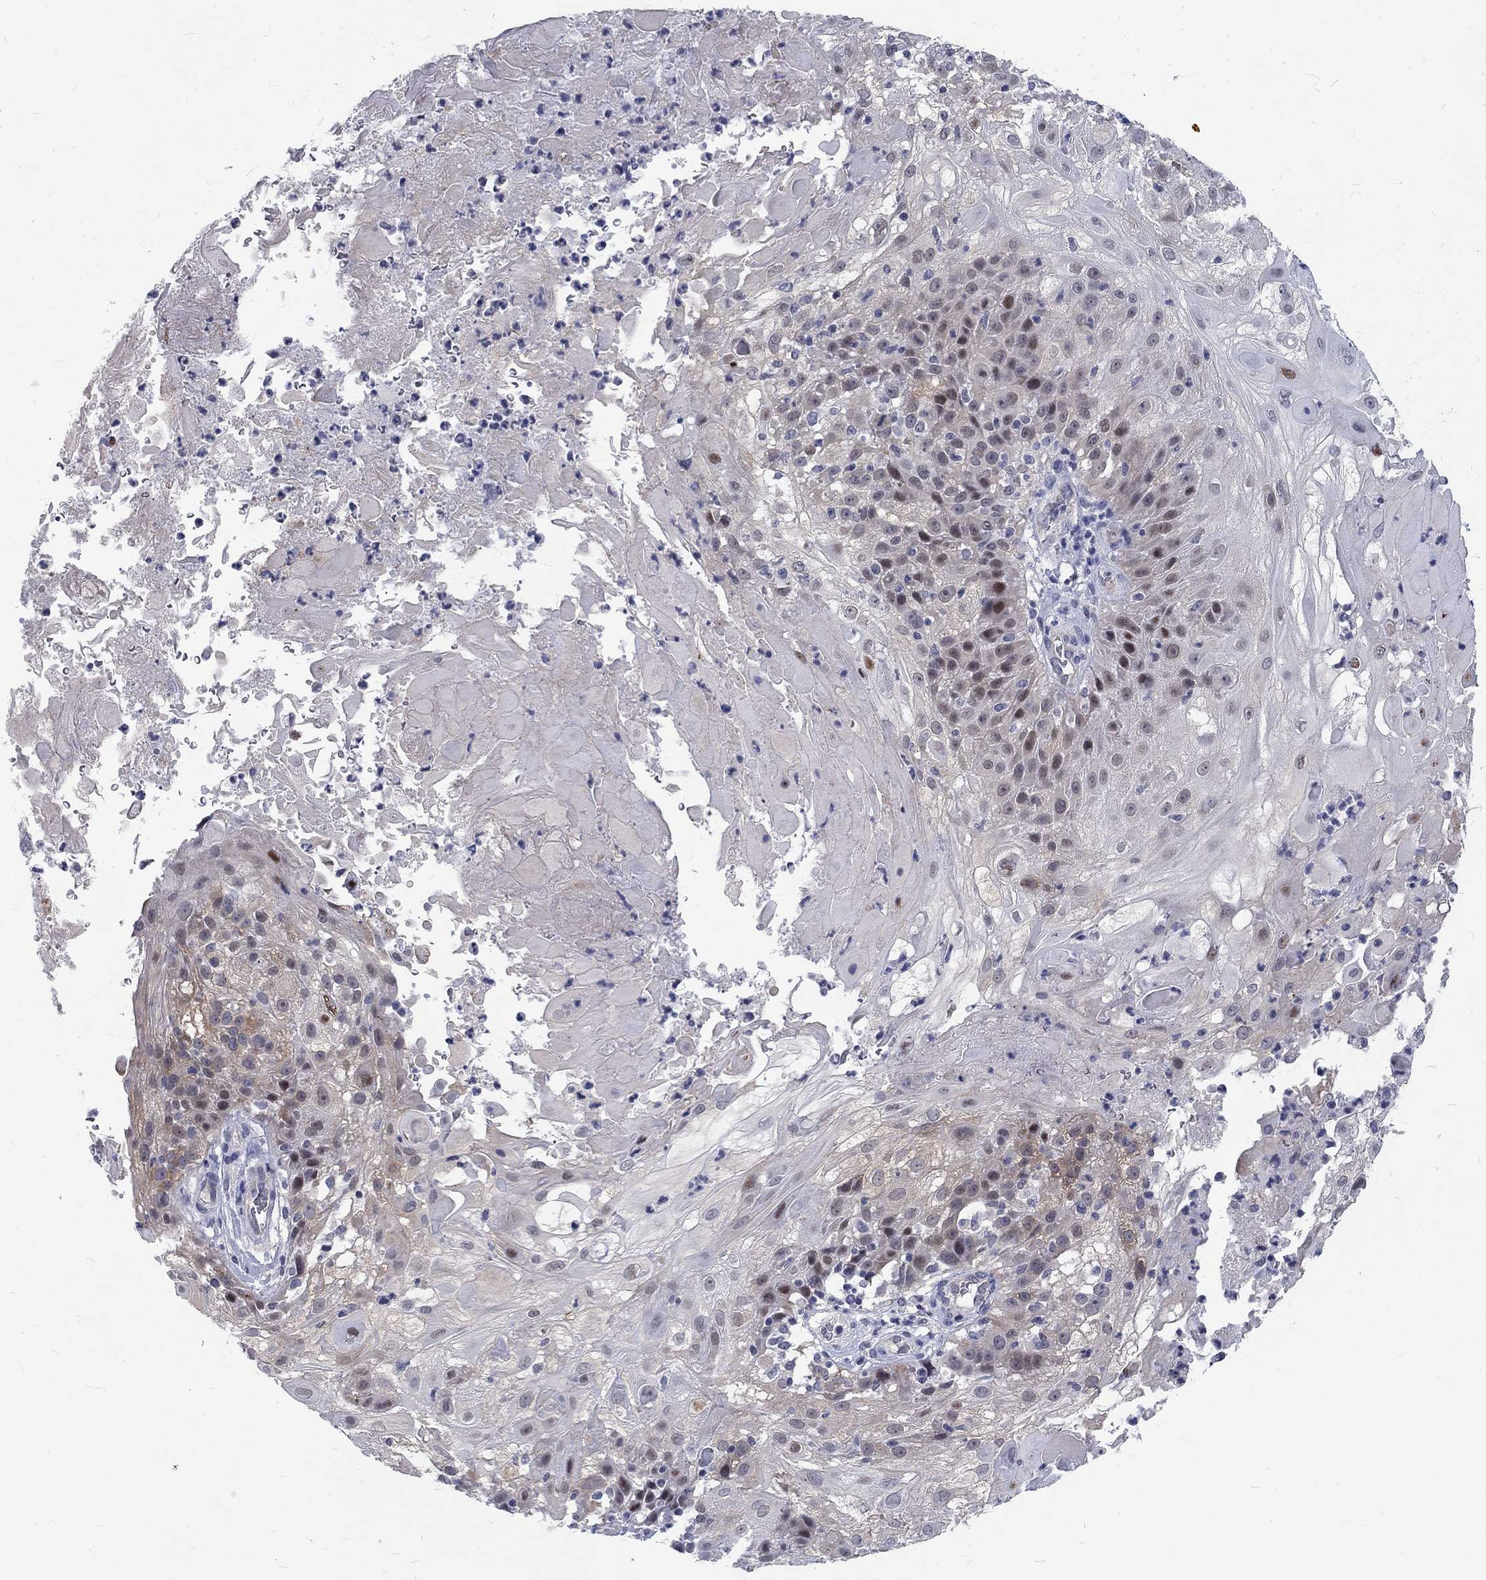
{"staining": {"intensity": "moderate", "quantity": "<25%", "location": "cytoplasmic/membranous,nuclear"}, "tissue": "skin cancer", "cell_type": "Tumor cells", "image_type": "cancer", "snomed": [{"axis": "morphology", "description": "Normal tissue, NOS"}, {"axis": "morphology", "description": "Squamous cell carcinoma, NOS"}, {"axis": "topography", "description": "Skin"}], "caption": "Moderate cytoplasmic/membranous and nuclear protein positivity is appreciated in about <25% of tumor cells in skin cancer (squamous cell carcinoma). The staining was performed using DAB (3,3'-diaminobenzidine), with brown indicating positive protein expression. Nuclei are stained blue with hematoxylin.", "gene": "PHKA1", "patient": {"sex": "female", "age": 83}}